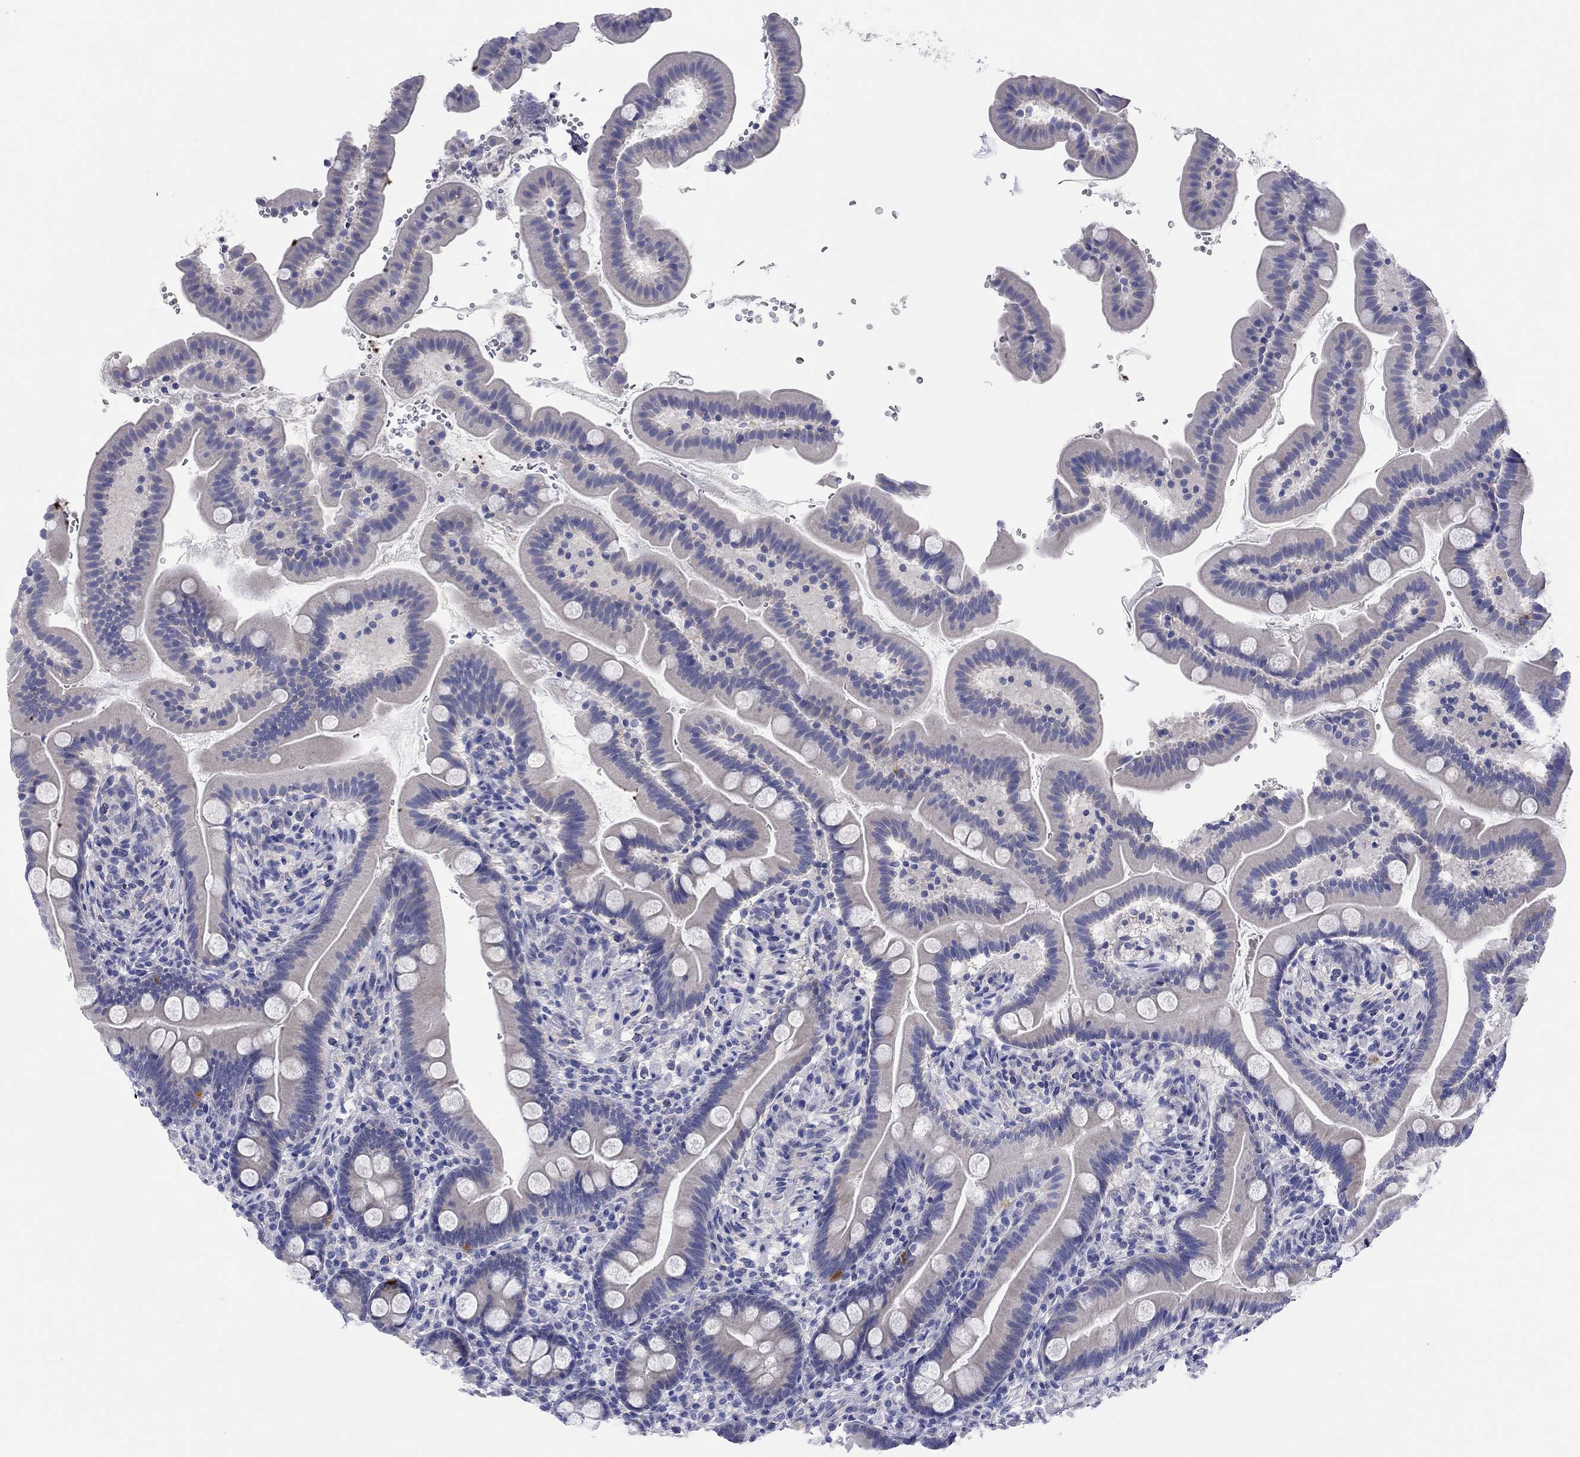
{"staining": {"intensity": "strong", "quantity": "<25%", "location": "cytoplasmic/membranous"}, "tissue": "small intestine", "cell_type": "Glandular cells", "image_type": "normal", "snomed": [{"axis": "morphology", "description": "Normal tissue, NOS"}, {"axis": "topography", "description": "Small intestine"}], "caption": "Protein analysis of normal small intestine shows strong cytoplasmic/membranous expression in about <25% of glandular cells. Using DAB (3,3'-diaminobenzidine) (brown) and hematoxylin (blue) stains, captured at high magnification using brightfield microscopy.", "gene": "ENSG00000269035", "patient": {"sex": "female", "age": 44}}